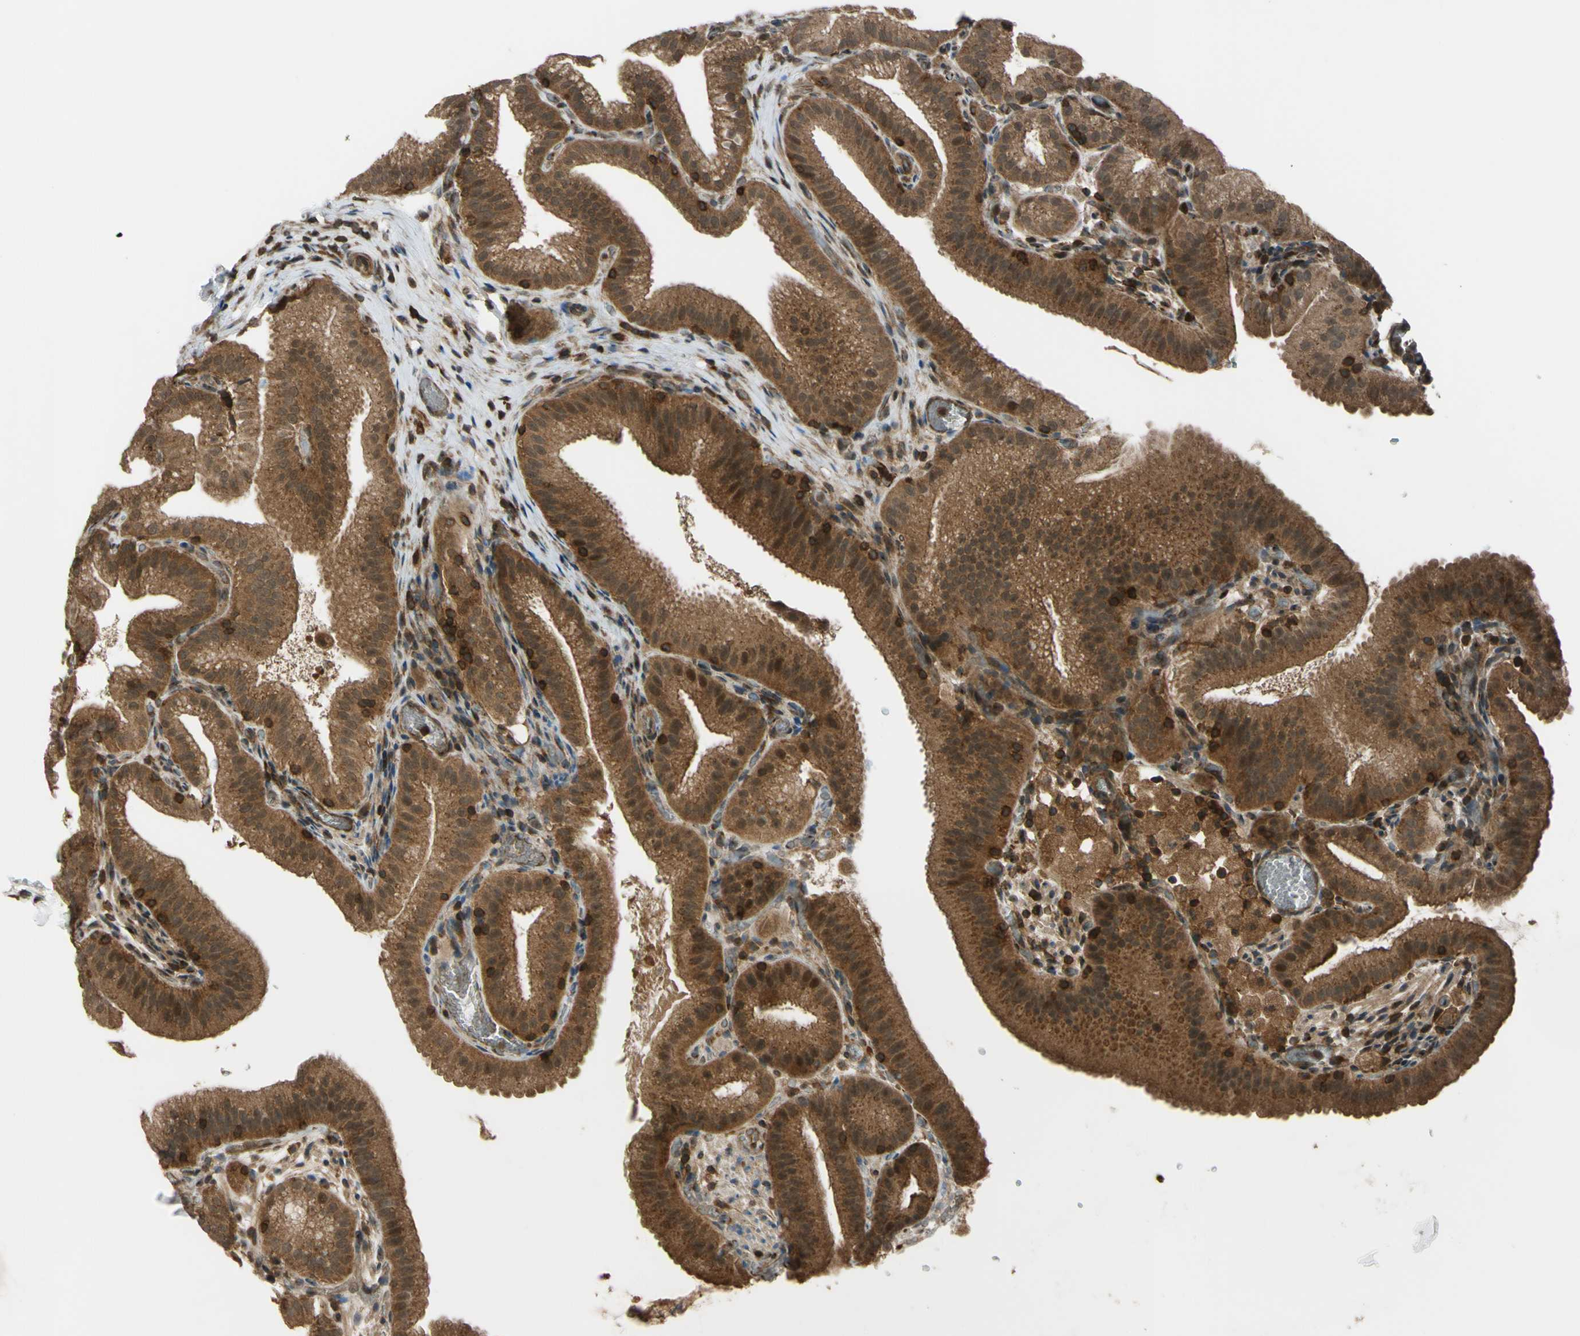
{"staining": {"intensity": "moderate", "quantity": ">75%", "location": "cytoplasmic/membranous,nuclear"}, "tissue": "gallbladder", "cell_type": "Glandular cells", "image_type": "normal", "snomed": [{"axis": "morphology", "description": "Normal tissue, NOS"}, {"axis": "topography", "description": "Gallbladder"}], "caption": "Protein staining of benign gallbladder exhibits moderate cytoplasmic/membranous,nuclear staining in about >75% of glandular cells. The staining is performed using DAB (3,3'-diaminobenzidine) brown chromogen to label protein expression. The nuclei are counter-stained blue using hematoxylin.", "gene": "FLII", "patient": {"sex": "male", "age": 54}}